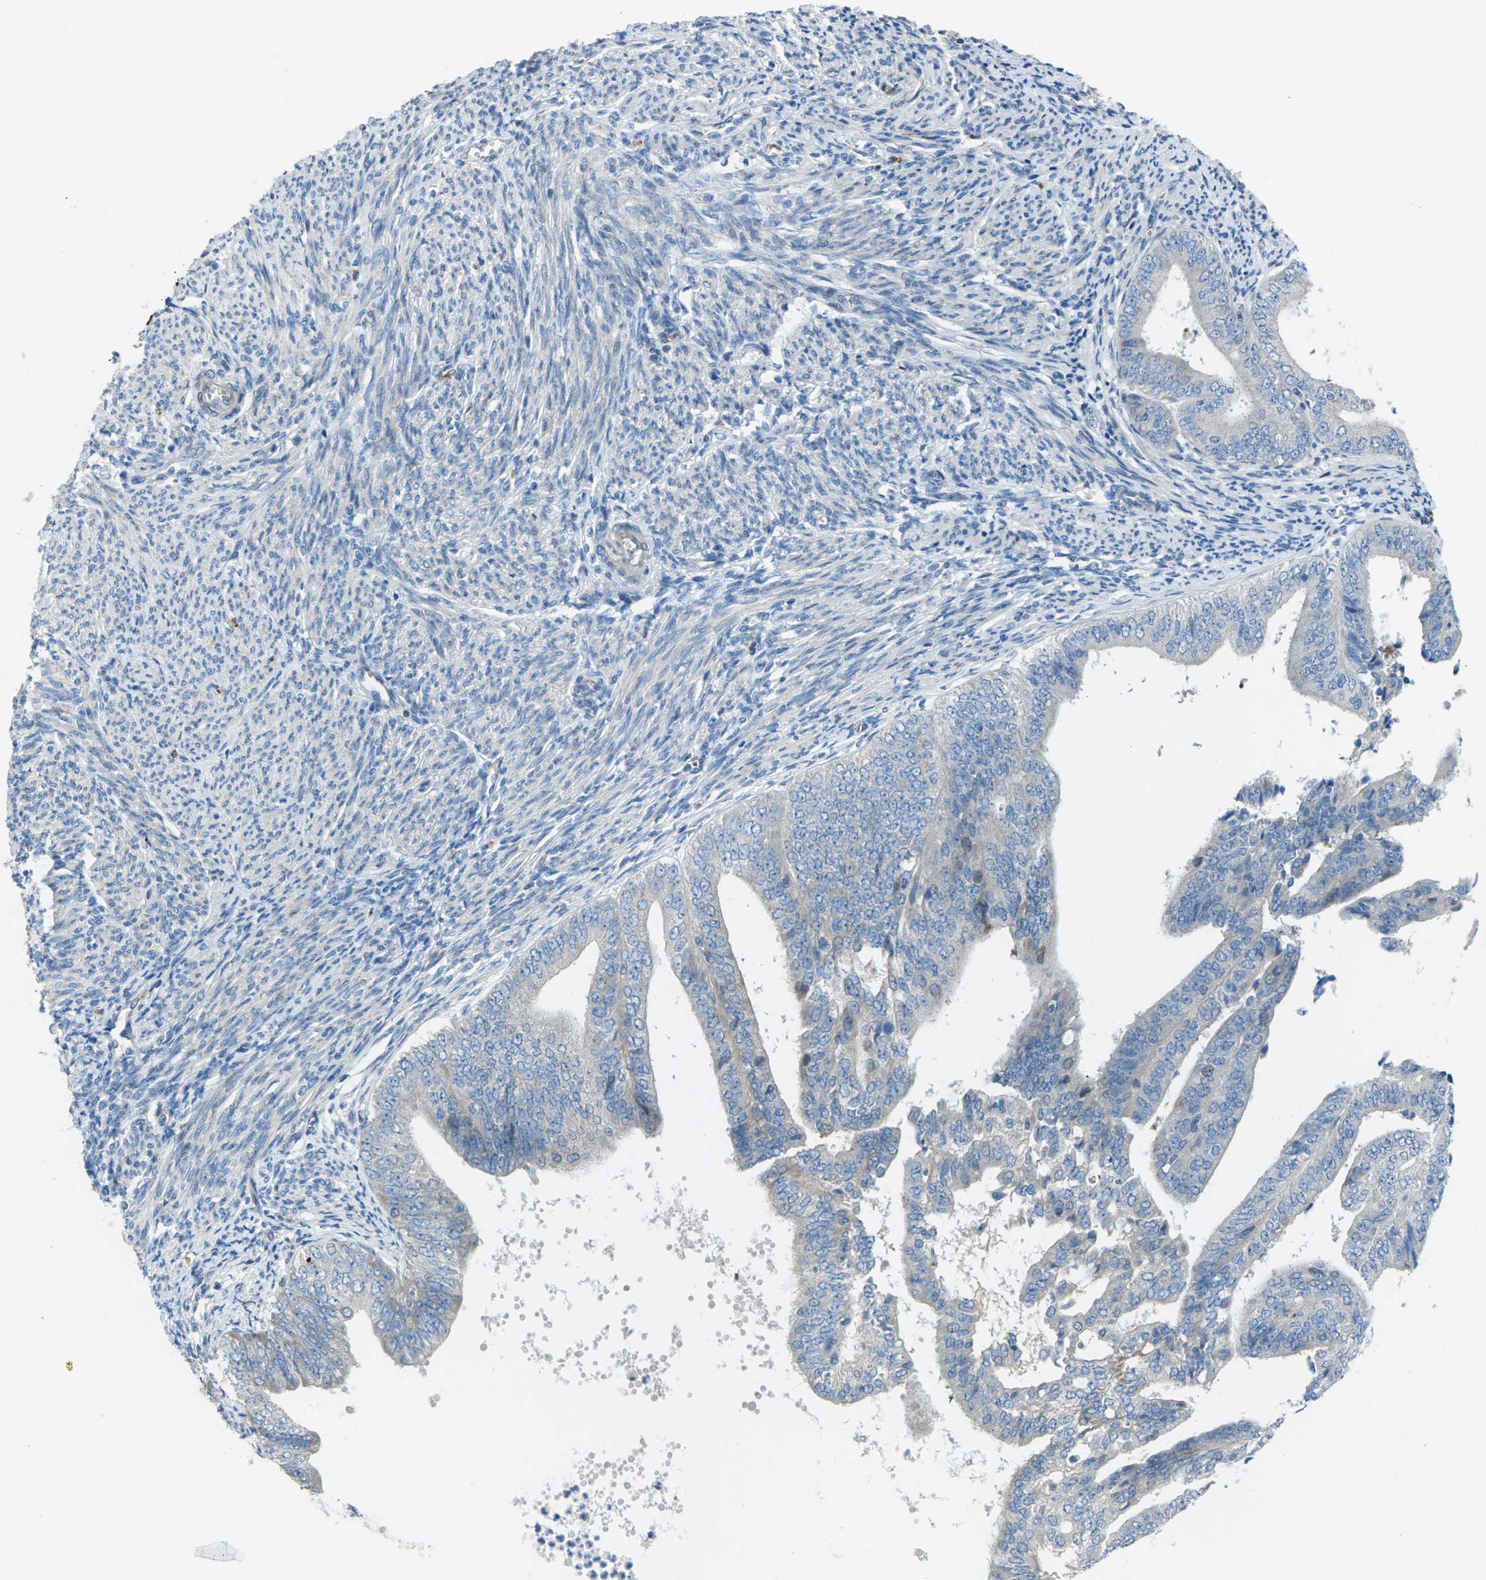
{"staining": {"intensity": "negative", "quantity": "none", "location": "none"}, "tissue": "endometrial cancer", "cell_type": "Tumor cells", "image_type": "cancer", "snomed": [{"axis": "morphology", "description": "Adenocarcinoma, NOS"}, {"axis": "topography", "description": "Endometrium"}], "caption": "DAB immunohistochemical staining of human adenocarcinoma (endometrial) displays no significant staining in tumor cells.", "gene": "EDNRA", "patient": {"sex": "female", "age": 63}}